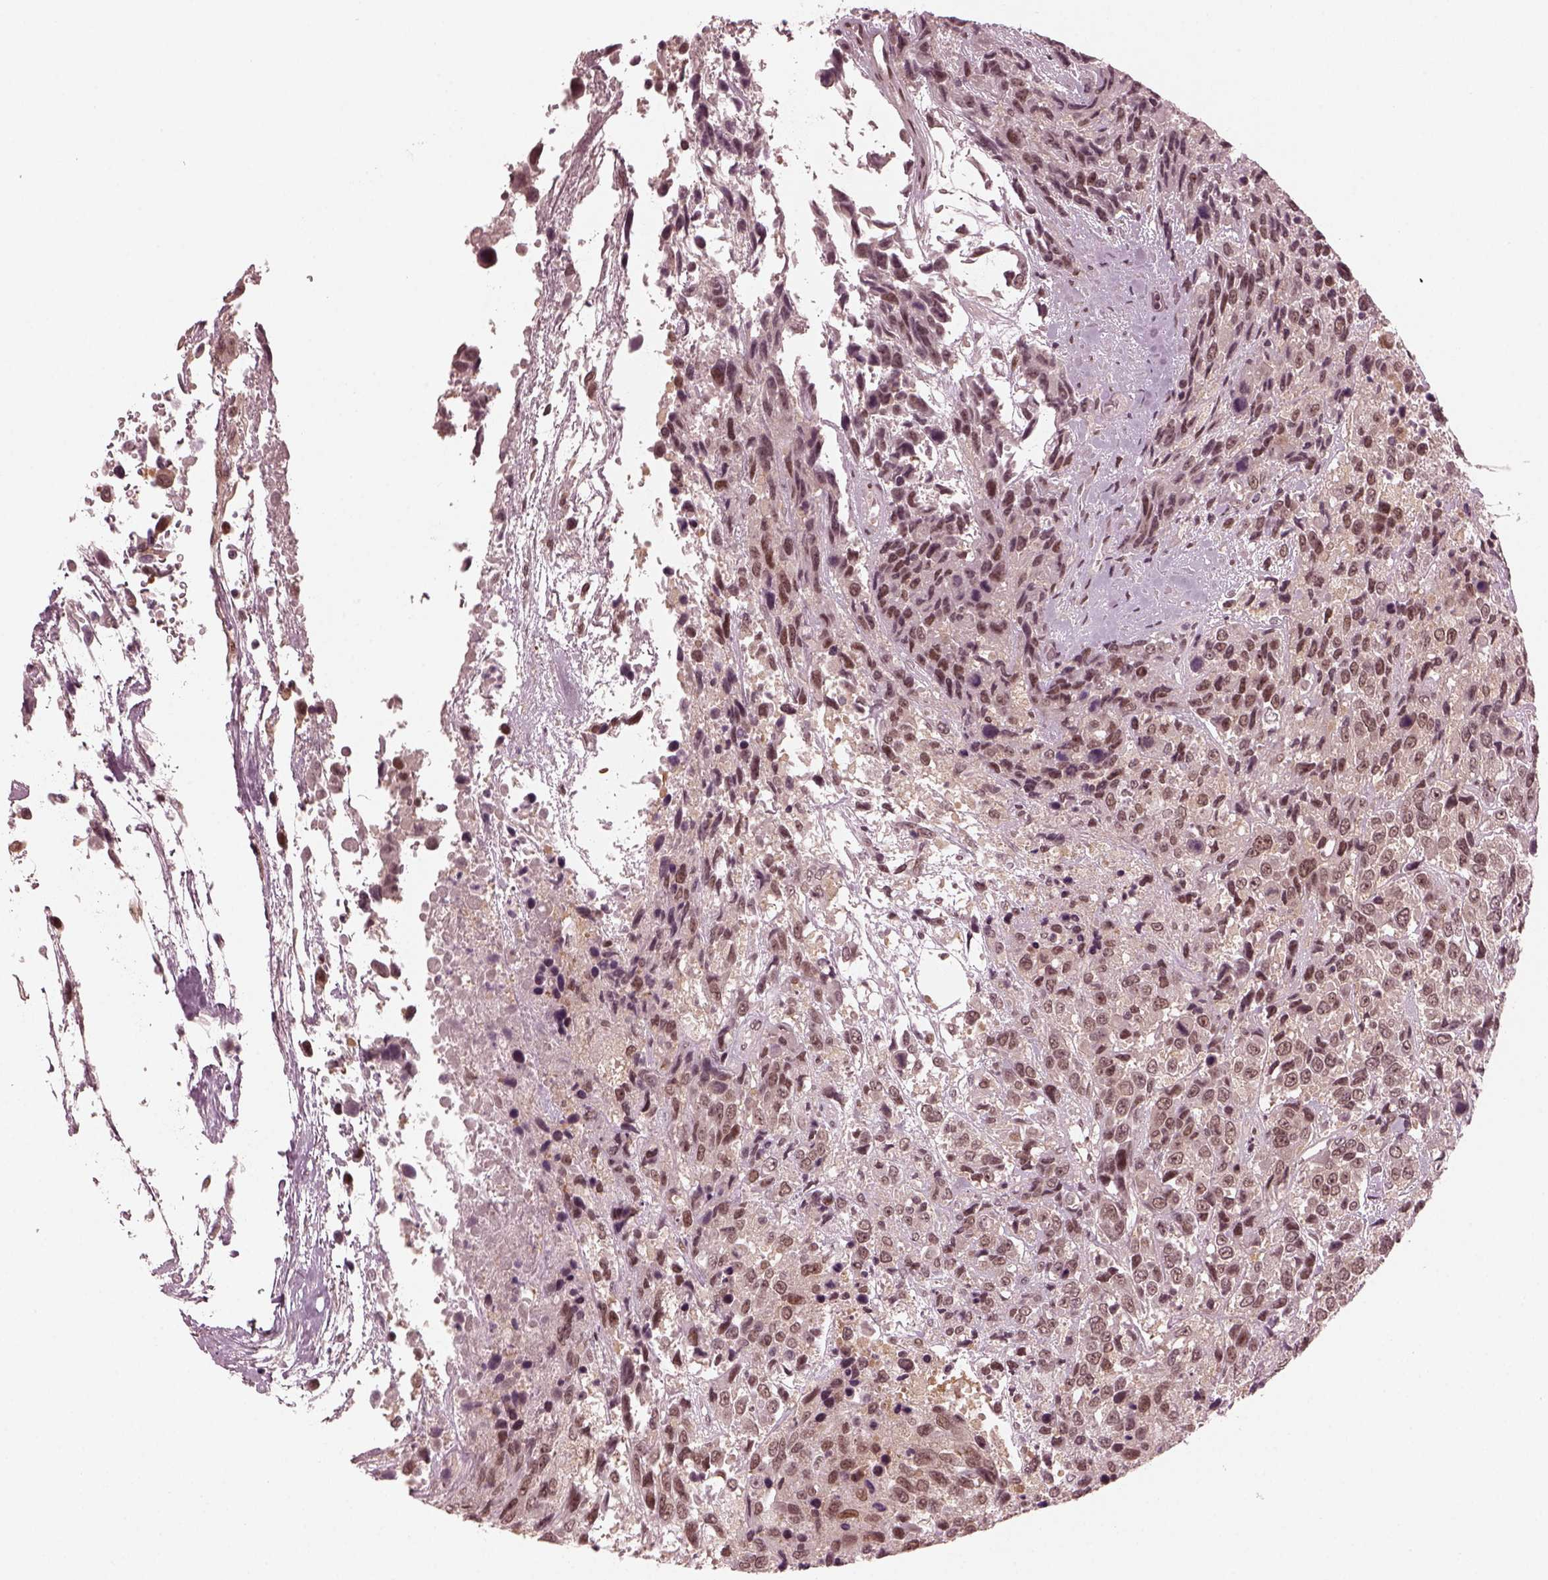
{"staining": {"intensity": "moderate", "quantity": "<25%", "location": "nuclear"}, "tissue": "urothelial cancer", "cell_type": "Tumor cells", "image_type": "cancer", "snomed": [{"axis": "morphology", "description": "Urothelial carcinoma, High grade"}, {"axis": "topography", "description": "Urinary bladder"}], "caption": "Human high-grade urothelial carcinoma stained with a protein marker shows moderate staining in tumor cells.", "gene": "TRIB3", "patient": {"sex": "female", "age": 70}}